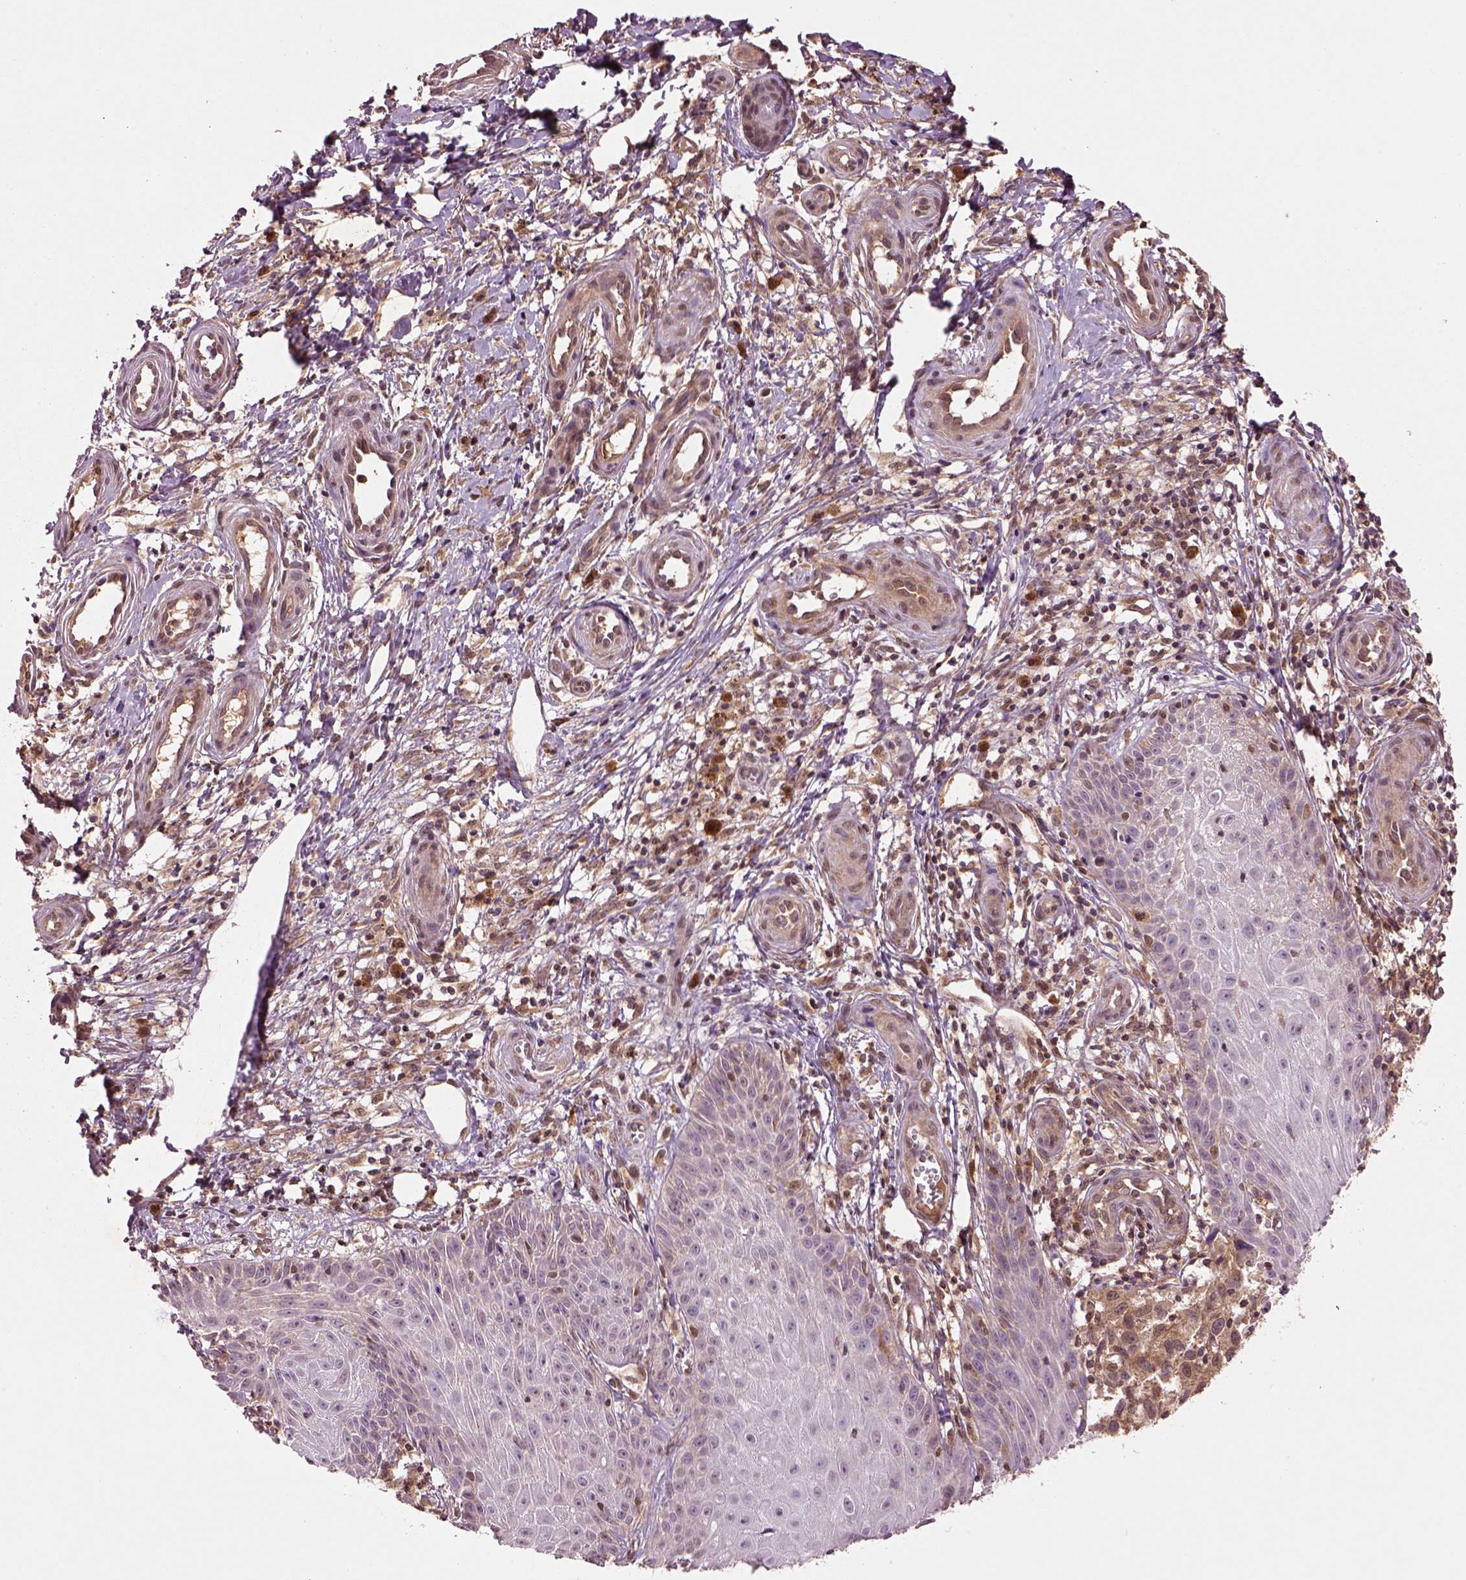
{"staining": {"intensity": "moderate", "quantity": "25%-75%", "location": "cytoplasmic/membranous"}, "tissue": "melanoma", "cell_type": "Tumor cells", "image_type": "cancer", "snomed": [{"axis": "morphology", "description": "Malignant melanoma, NOS"}, {"axis": "topography", "description": "Skin"}], "caption": "High-magnification brightfield microscopy of melanoma stained with DAB (brown) and counterstained with hematoxylin (blue). tumor cells exhibit moderate cytoplasmic/membranous expression is seen in approximately25%-75% of cells. (IHC, brightfield microscopy, high magnification).", "gene": "MDP1", "patient": {"sex": "female", "age": 53}}